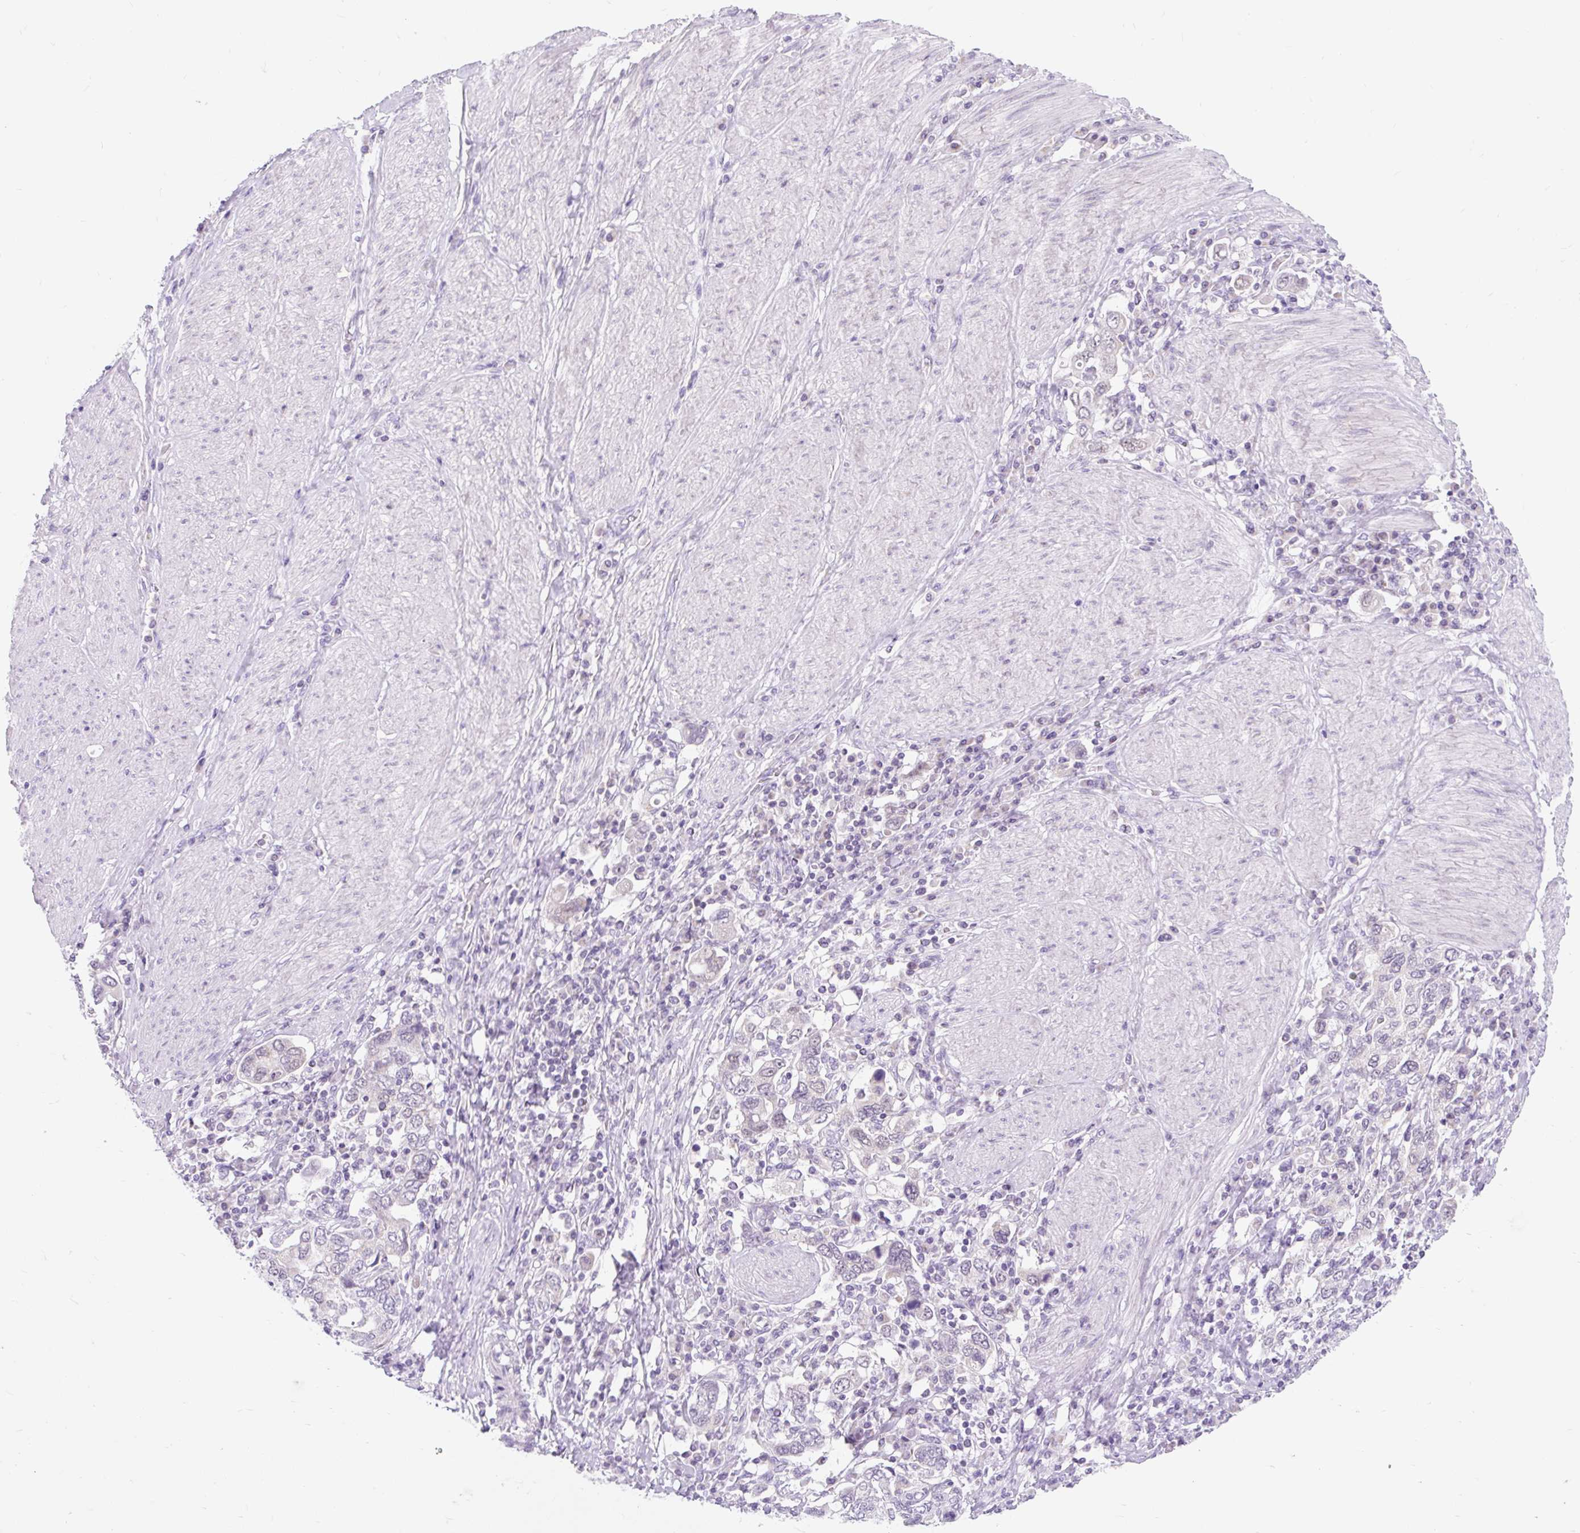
{"staining": {"intensity": "negative", "quantity": "none", "location": "none"}, "tissue": "stomach cancer", "cell_type": "Tumor cells", "image_type": "cancer", "snomed": [{"axis": "morphology", "description": "Adenocarcinoma, NOS"}, {"axis": "topography", "description": "Stomach, upper"}, {"axis": "topography", "description": "Stomach"}], "caption": "IHC of human adenocarcinoma (stomach) displays no staining in tumor cells.", "gene": "ITPK1", "patient": {"sex": "male", "age": 62}}